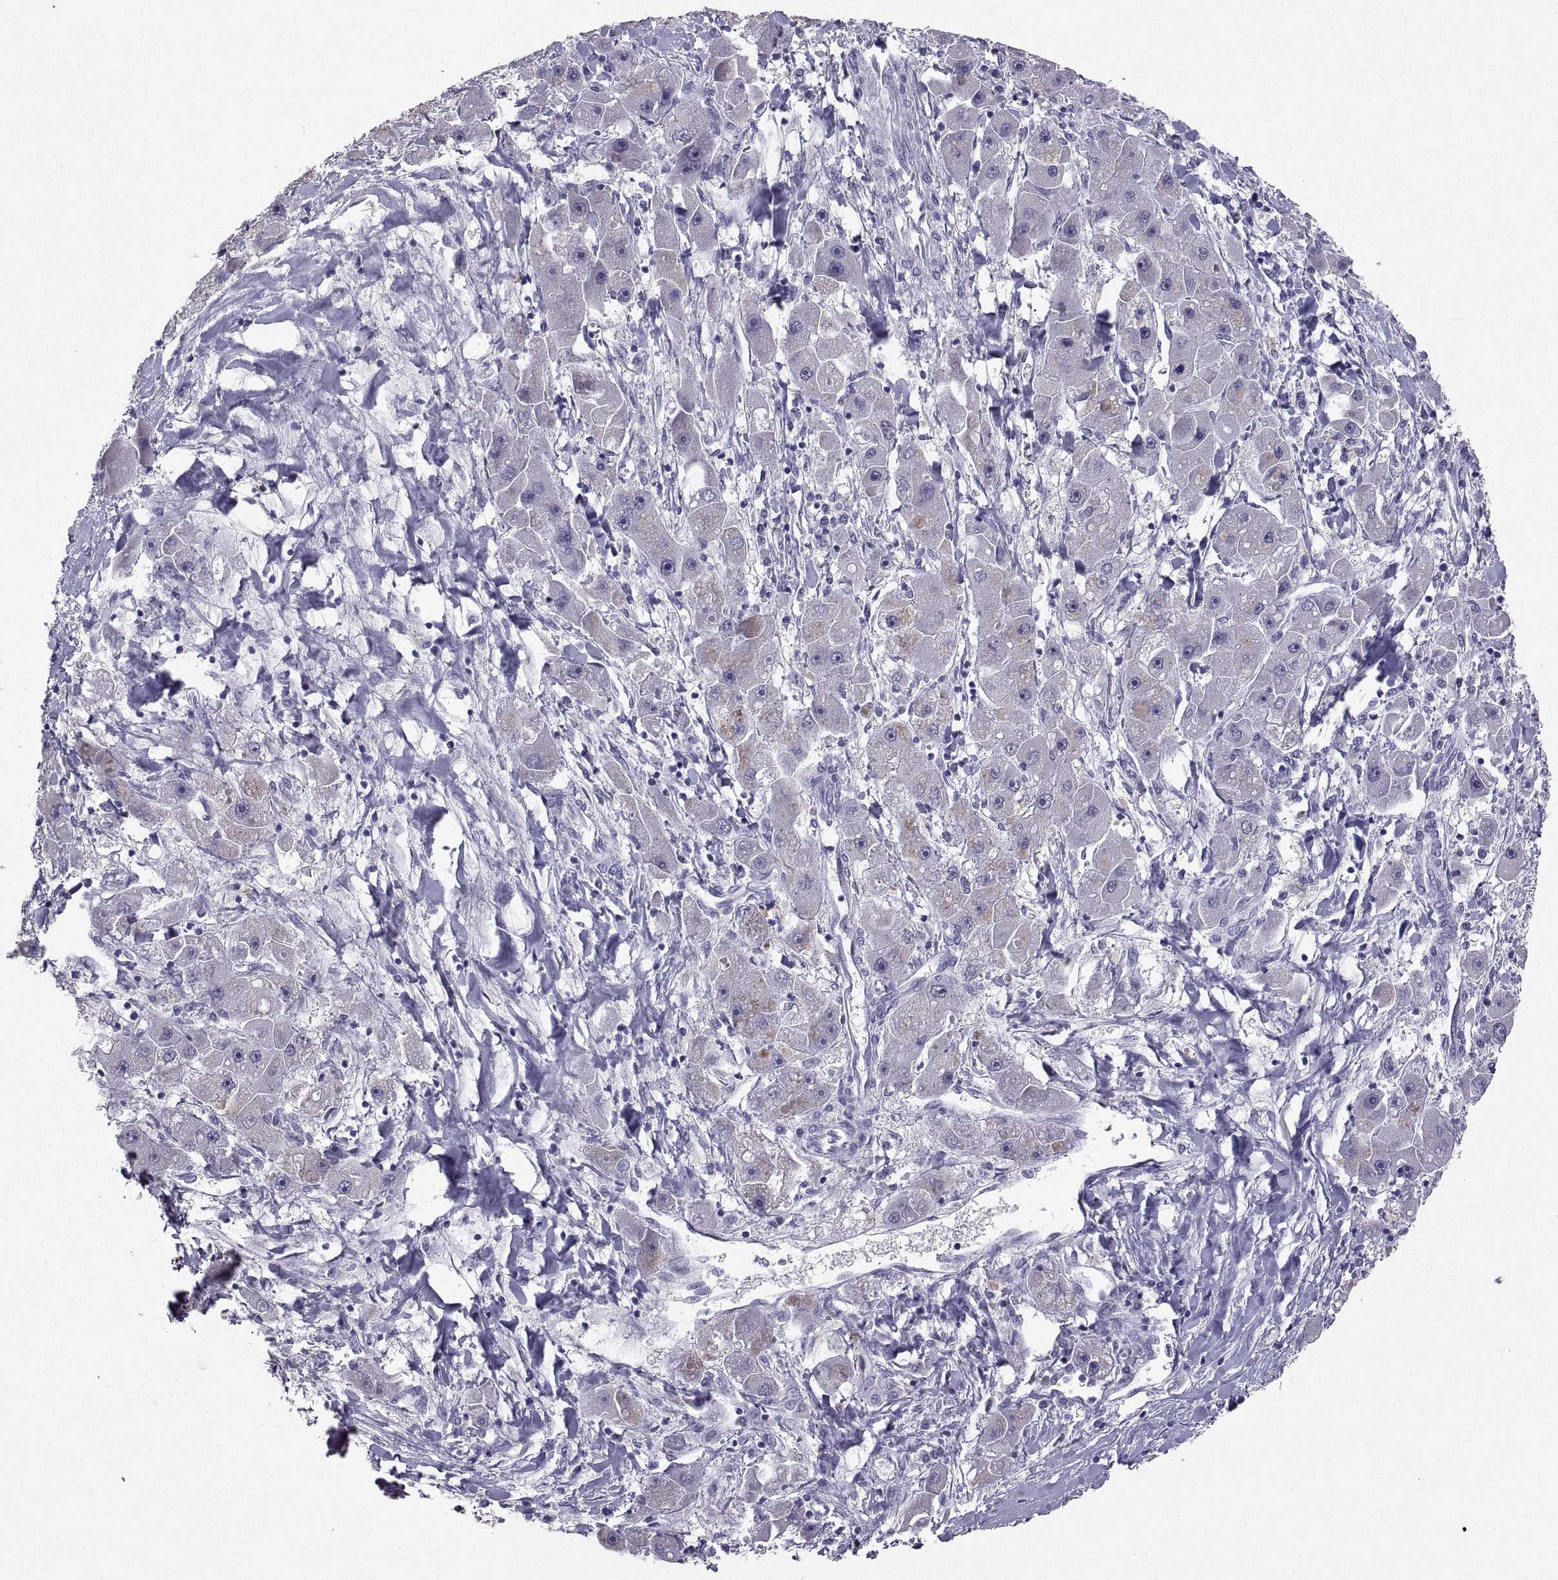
{"staining": {"intensity": "weak", "quantity": "<25%", "location": "cytoplasmic/membranous"}, "tissue": "liver cancer", "cell_type": "Tumor cells", "image_type": "cancer", "snomed": [{"axis": "morphology", "description": "Carcinoma, Hepatocellular, NOS"}, {"axis": "topography", "description": "Liver"}], "caption": "DAB immunohistochemical staining of hepatocellular carcinoma (liver) reveals no significant staining in tumor cells. (DAB (3,3'-diaminobenzidine) immunohistochemistry visualized using brightfield microscopy, high magnification).", "gene": "SOX21", "patient": {"sex": "male", "age": 24}}